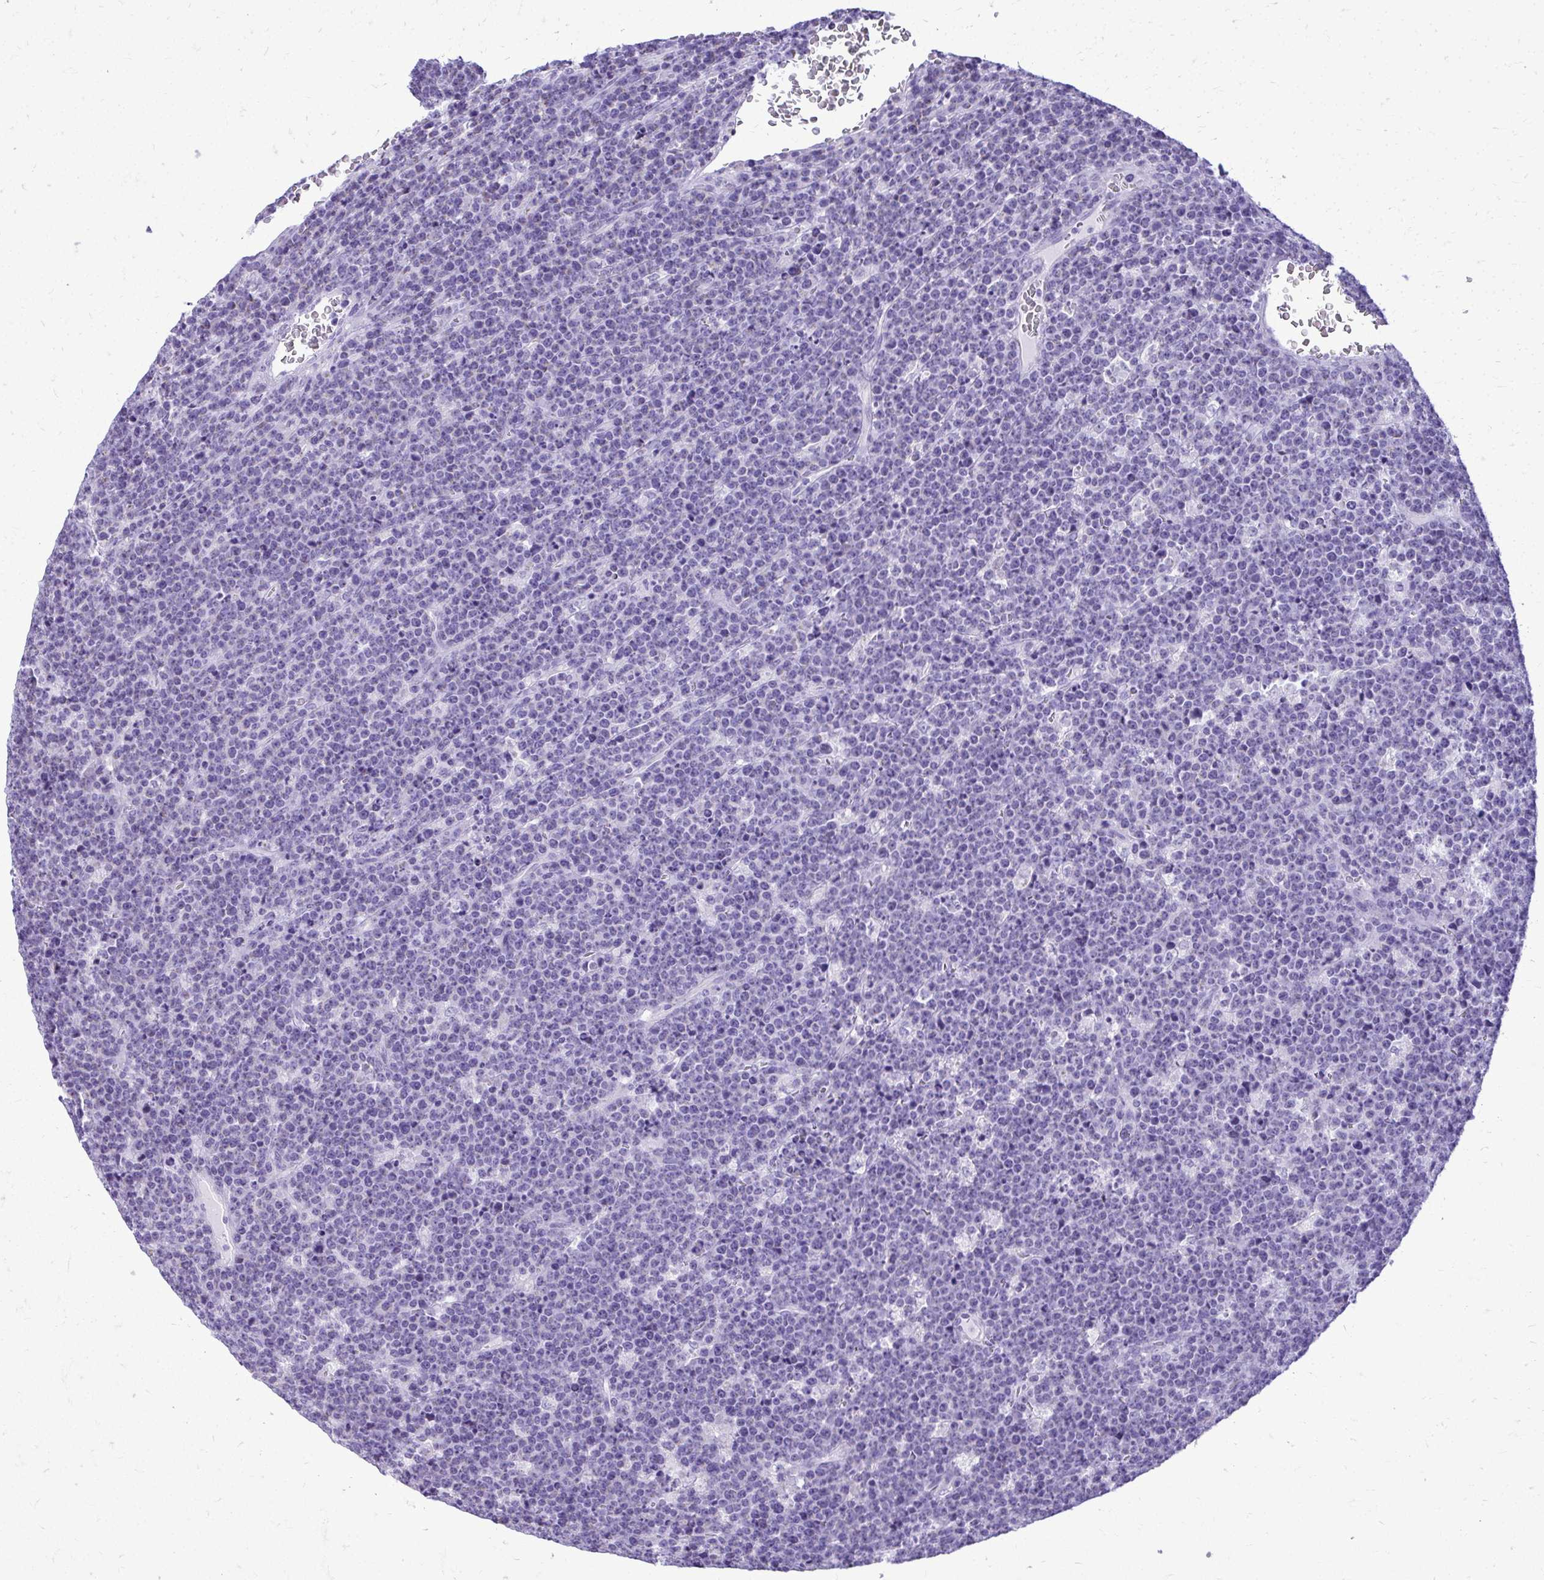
{"staining": {"intensity": "negative", "quantity": "none", "location": "none"}, "tissue": "lymphoma", "cell_type": "Tumor cells", "image_type": "cancer", "snomed": [{"axis": "morphology", "description": "Malignant lymphoma, non-Hodgkin's type, High grade"}, {"axis": "topography", "description": "Ovary"}], "caption": "Malignant lymphoma, non-Hodgkin's type (high-grade) was stained to show a protein in brown. There is no significant positivity in tumor cells.", "gene": "RALYL", "patient": {"sex": "female", "age": 56}}